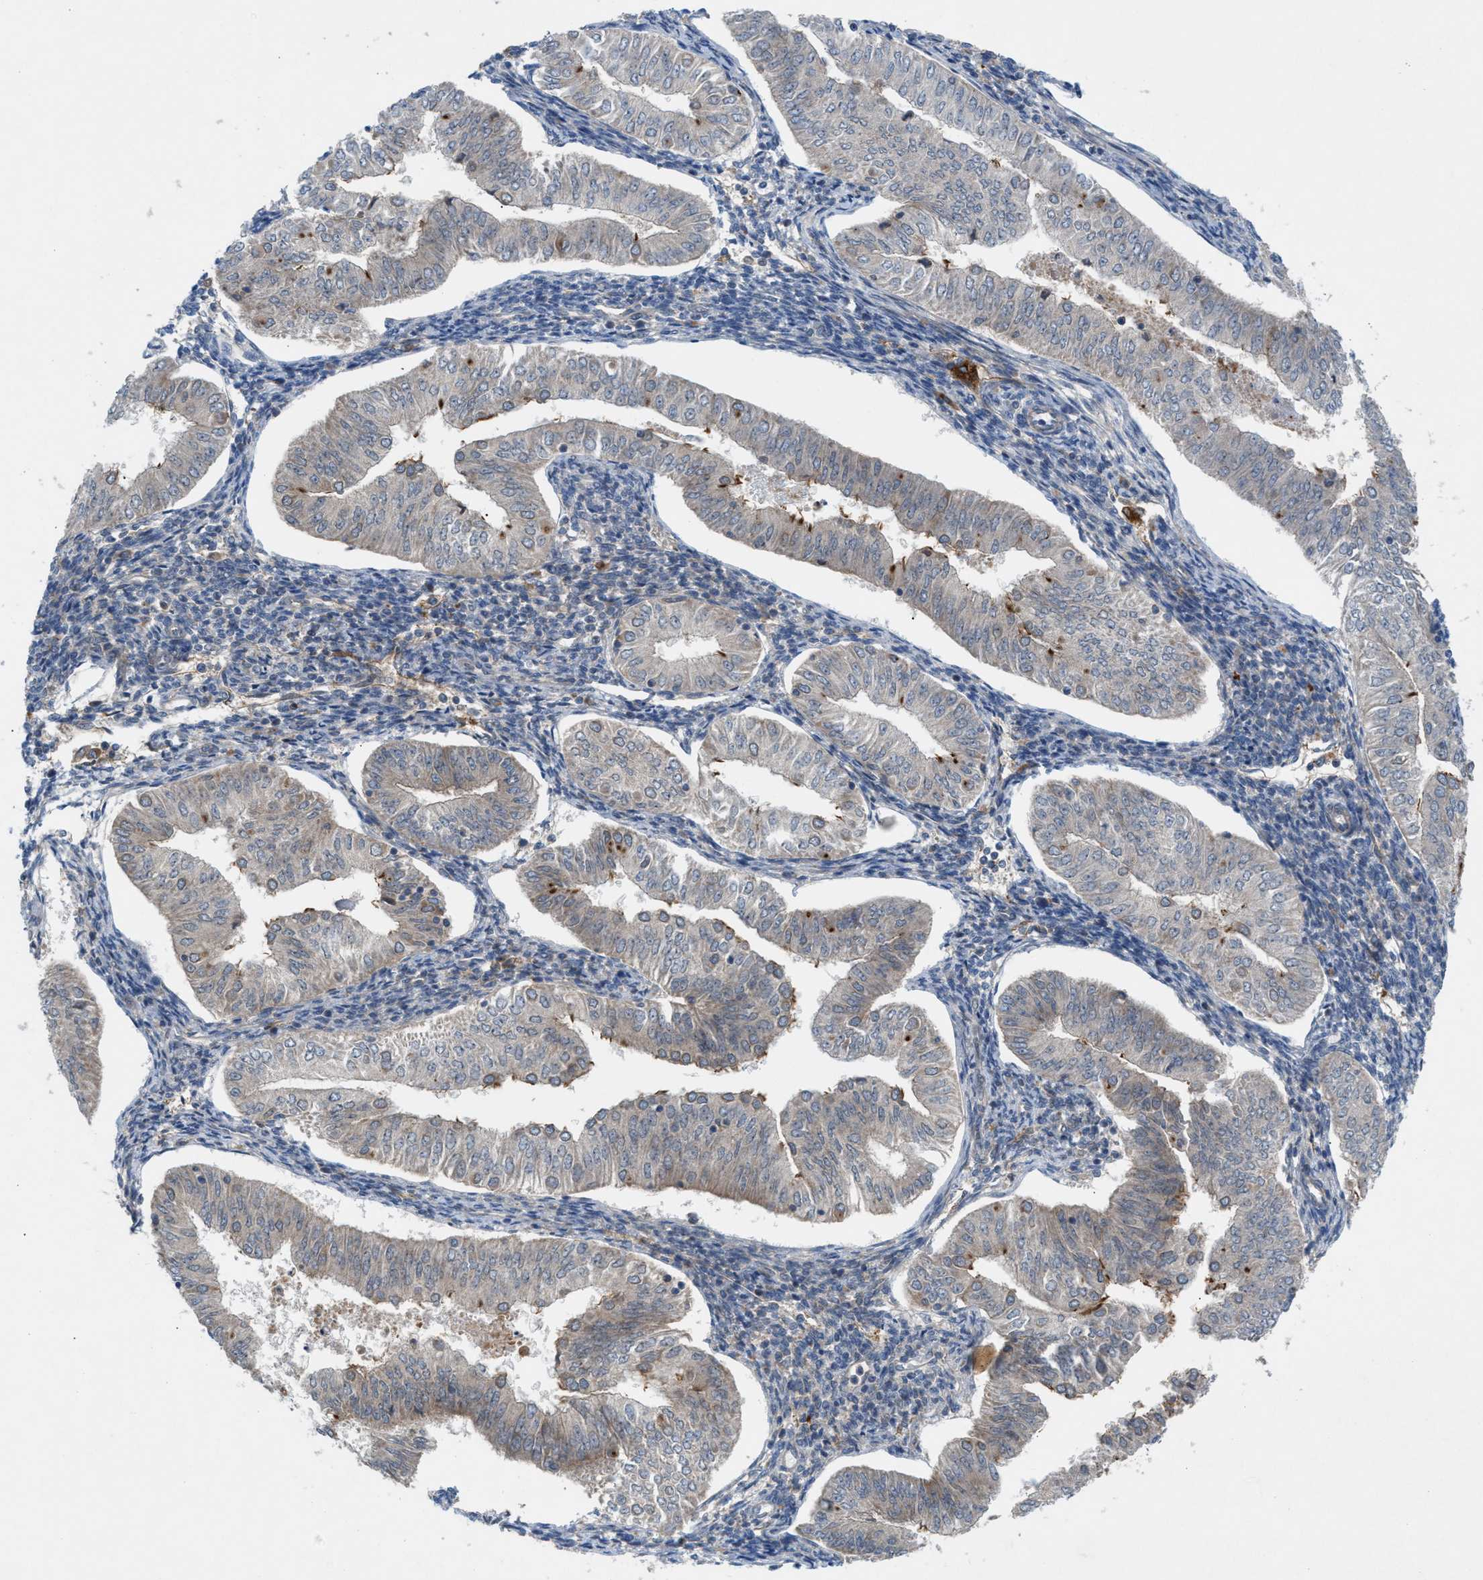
{"staining": {"intensity": "moderate", "quantity": "<25%", "location": "cytoplasmic/membranous"}, "tissue": "endometrial cancer", "cell_type": "Tumor cells", "image_type": "cancer", "snomed": [{"axis": "morphology", "description": "Normal tissue, NOS"}, {"axis": "morphology", "description": "Adenocarcinoma, NOS"}, {"axis": "topography", "description": "Endometrium"}], "caption": "Immunohistochemical staining of endometrial cancer (adenocarcinoma) reveals moderate cytoplasmic/membranous protein positivity in about <25% of tumor cells. (Brightfield microscopy of DAB IHC at high magnification).", "gene": "CYB5D1", "patient": {"sex": "female", "age": 53}}